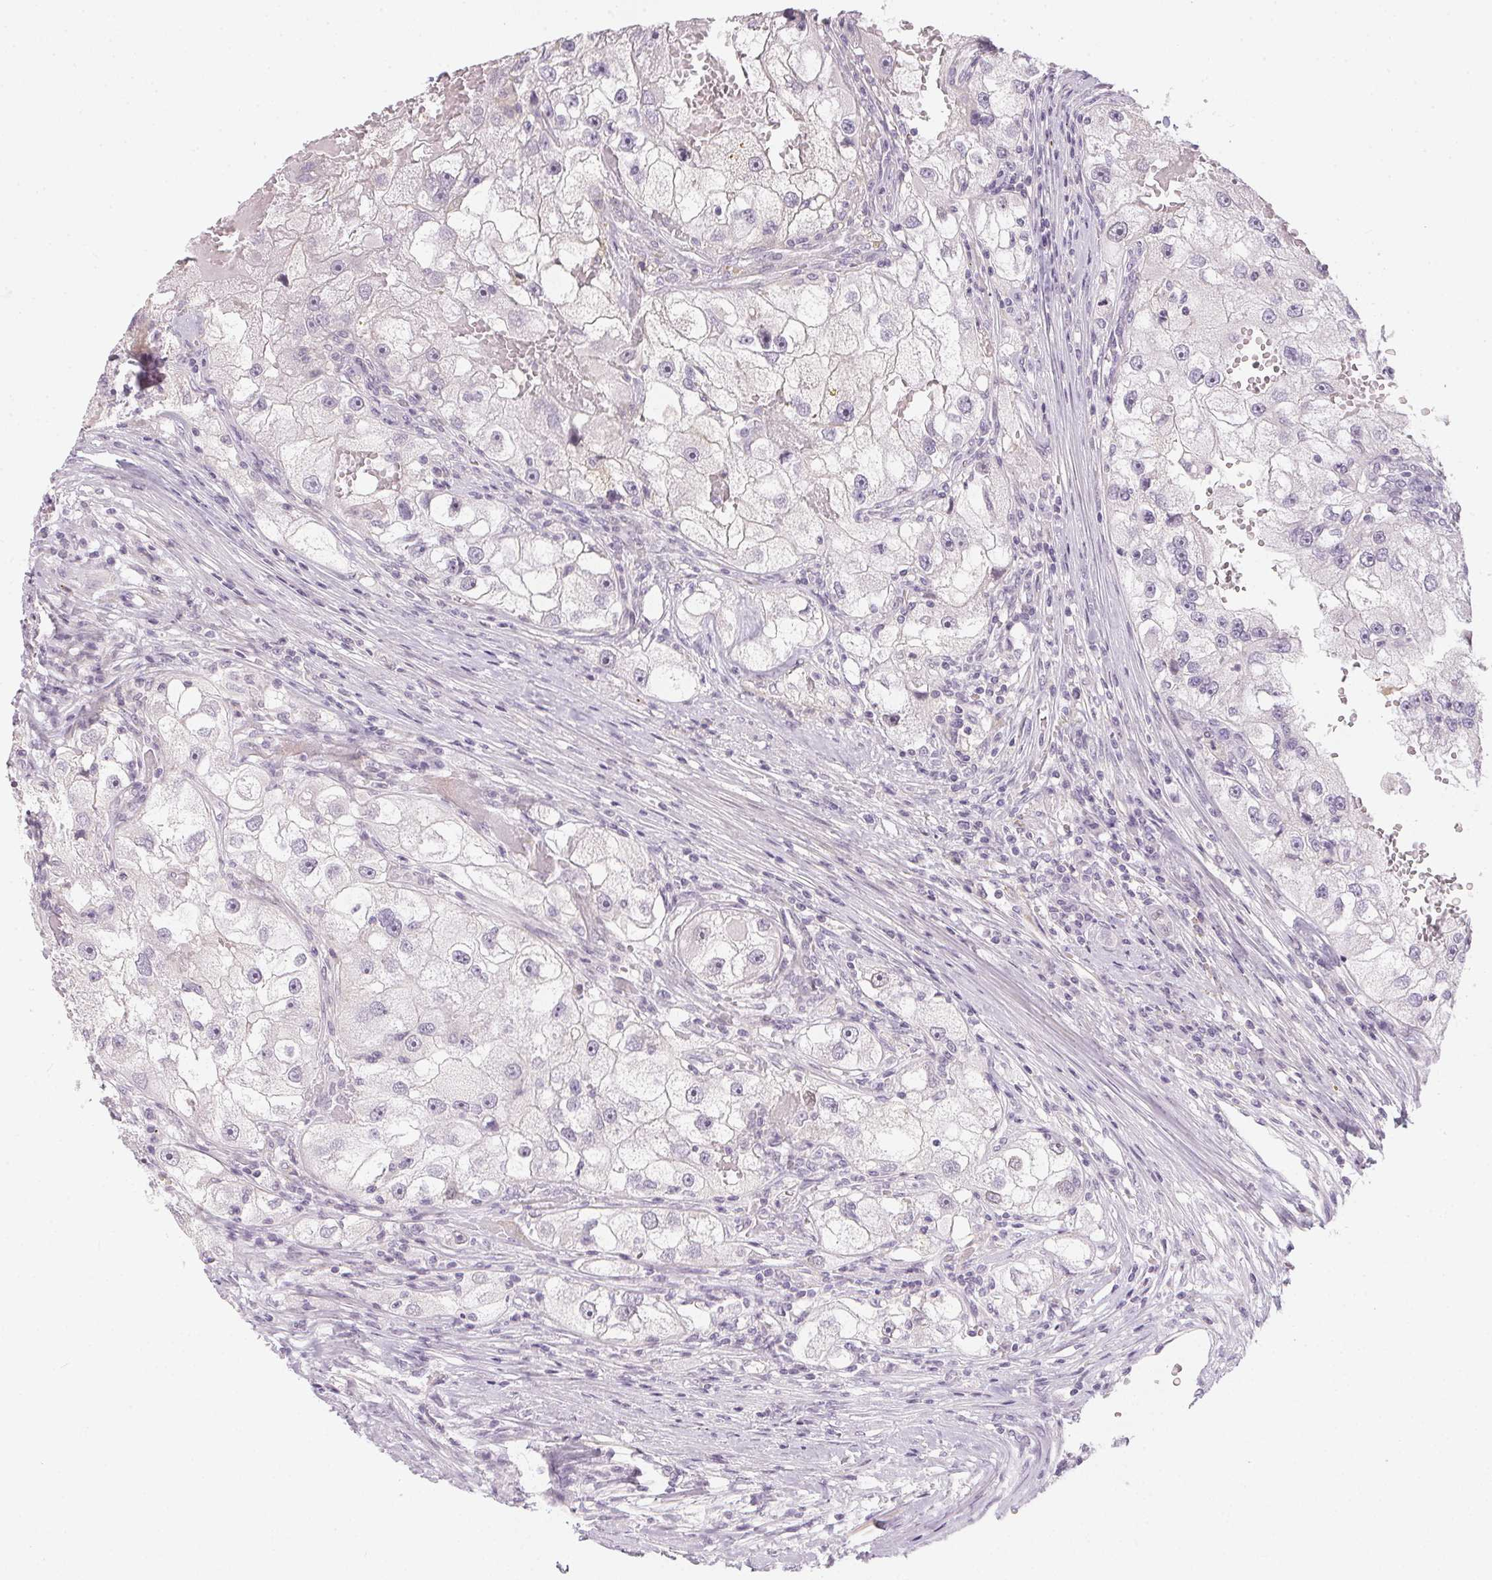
{"staining": {"intensity": "negative", "quantity": "none", "location": "none"}, "tissue": "renal cancer", "cell_type": "Tumor cells", "image_type": "cancer", "snomed": [{"axis": "morphology", "description": "Adenocarcinoma, NOS"}, {"axis": "topography", "description": "Kidney"}], "caption": "This is a histopathology image of IHC staining of adenocarcinoma (renal), which shows no staining in tumor cells.", "gene": "GDAP1L1", "patient": {"sex": "male", "age": 63}}